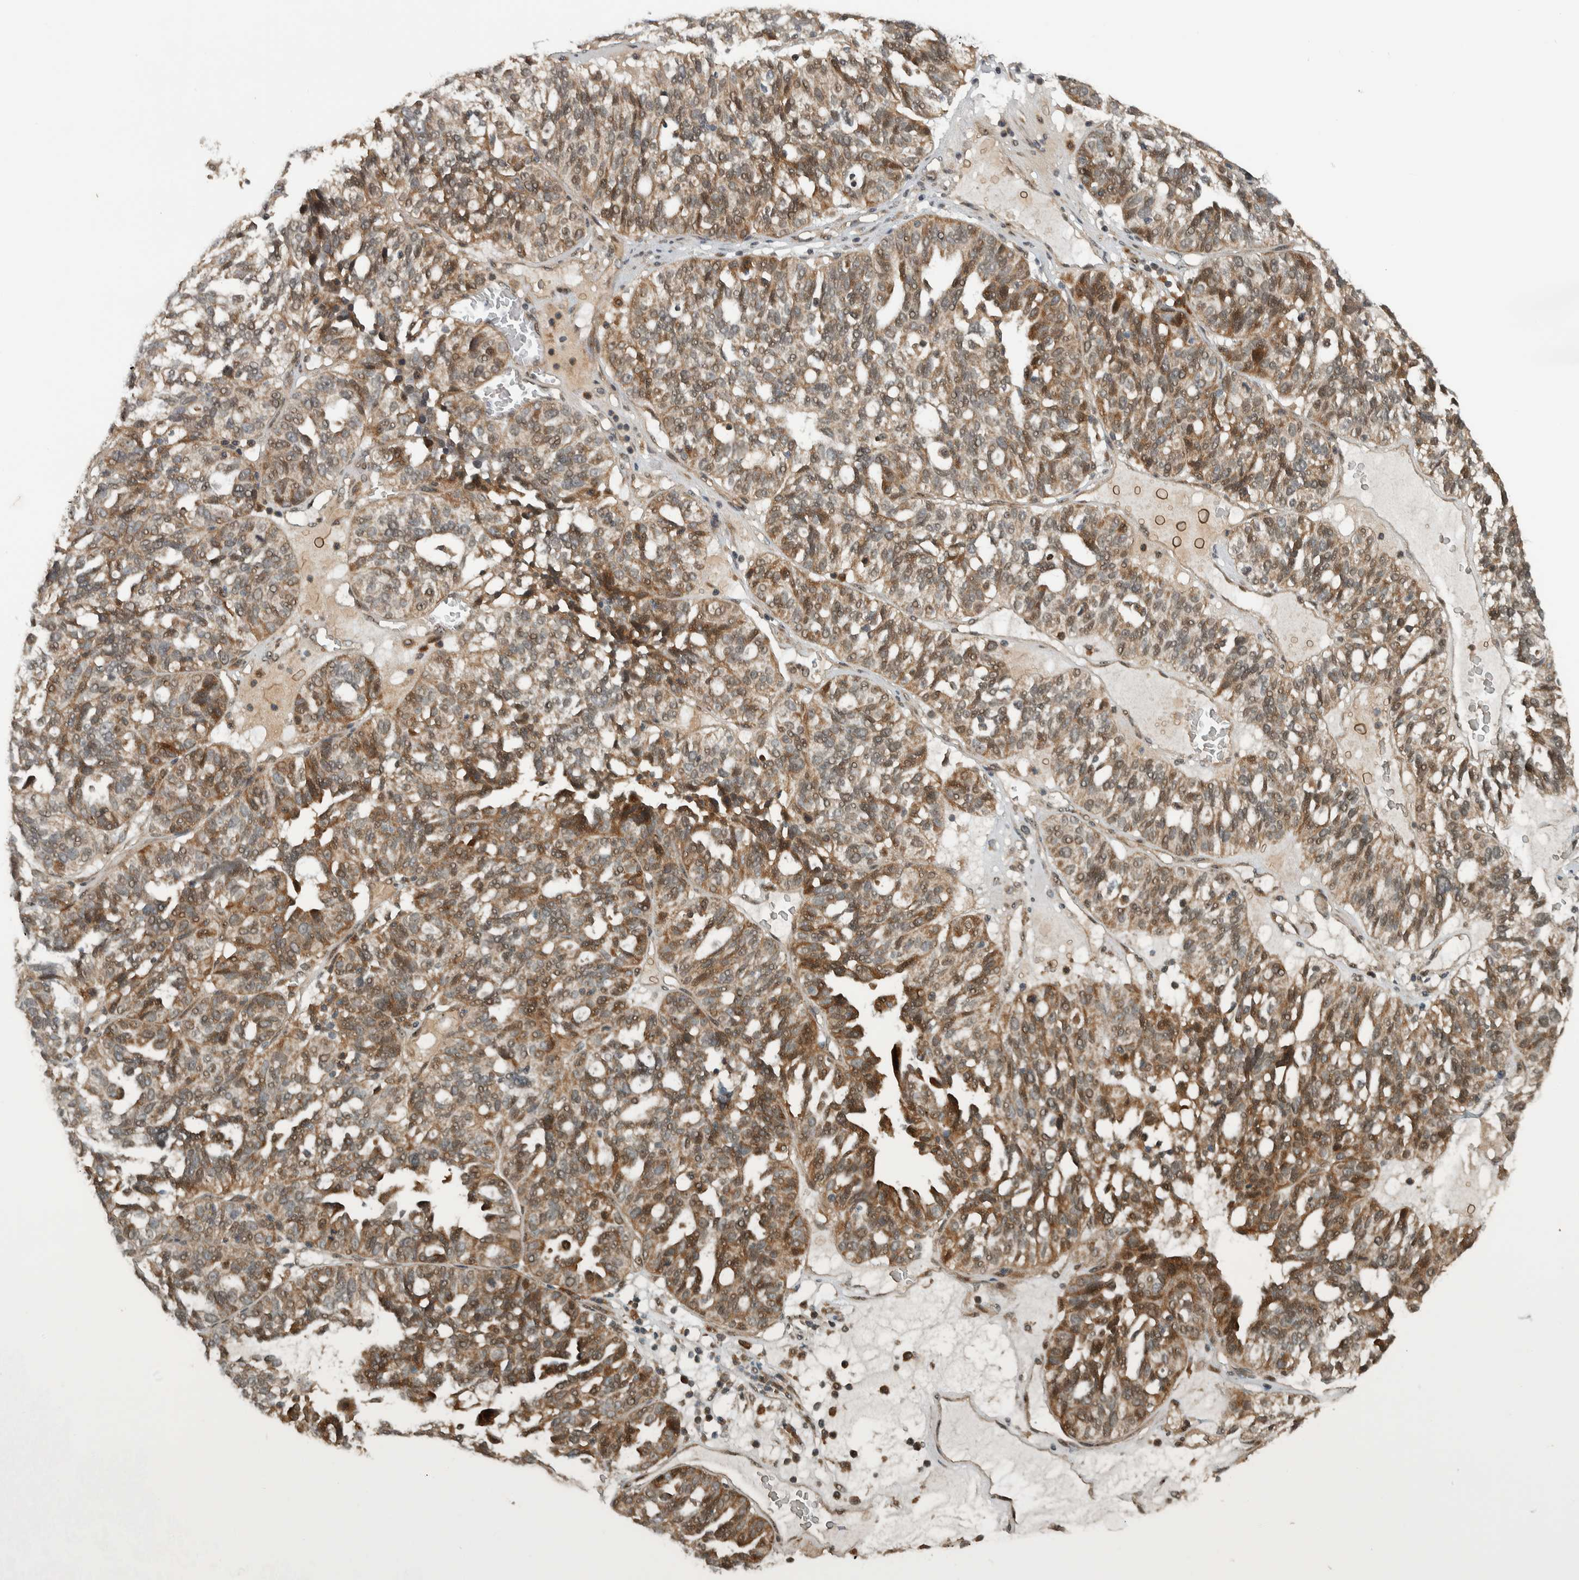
{"staining": {"intensity": "moderate", "quantity": "25%-75%", "location": "cytoplasmic/membranous,nuclear"}, "tissue": "ovarian cancer", "cell_type": "Tumor cells", "image_type": "cancer", "snomed": [{"axis": "morphology", "description": "Cystadenocarcinoma, serous, NOS"}, {"axis": "topography", "description": "Ovary"}], "caption": "Human ovarian cancer stained with a protein marker demonstrates moderate staining in tumor cells.", "gene": "XPO5", "patient": {"sex": "female", "age": 59}}